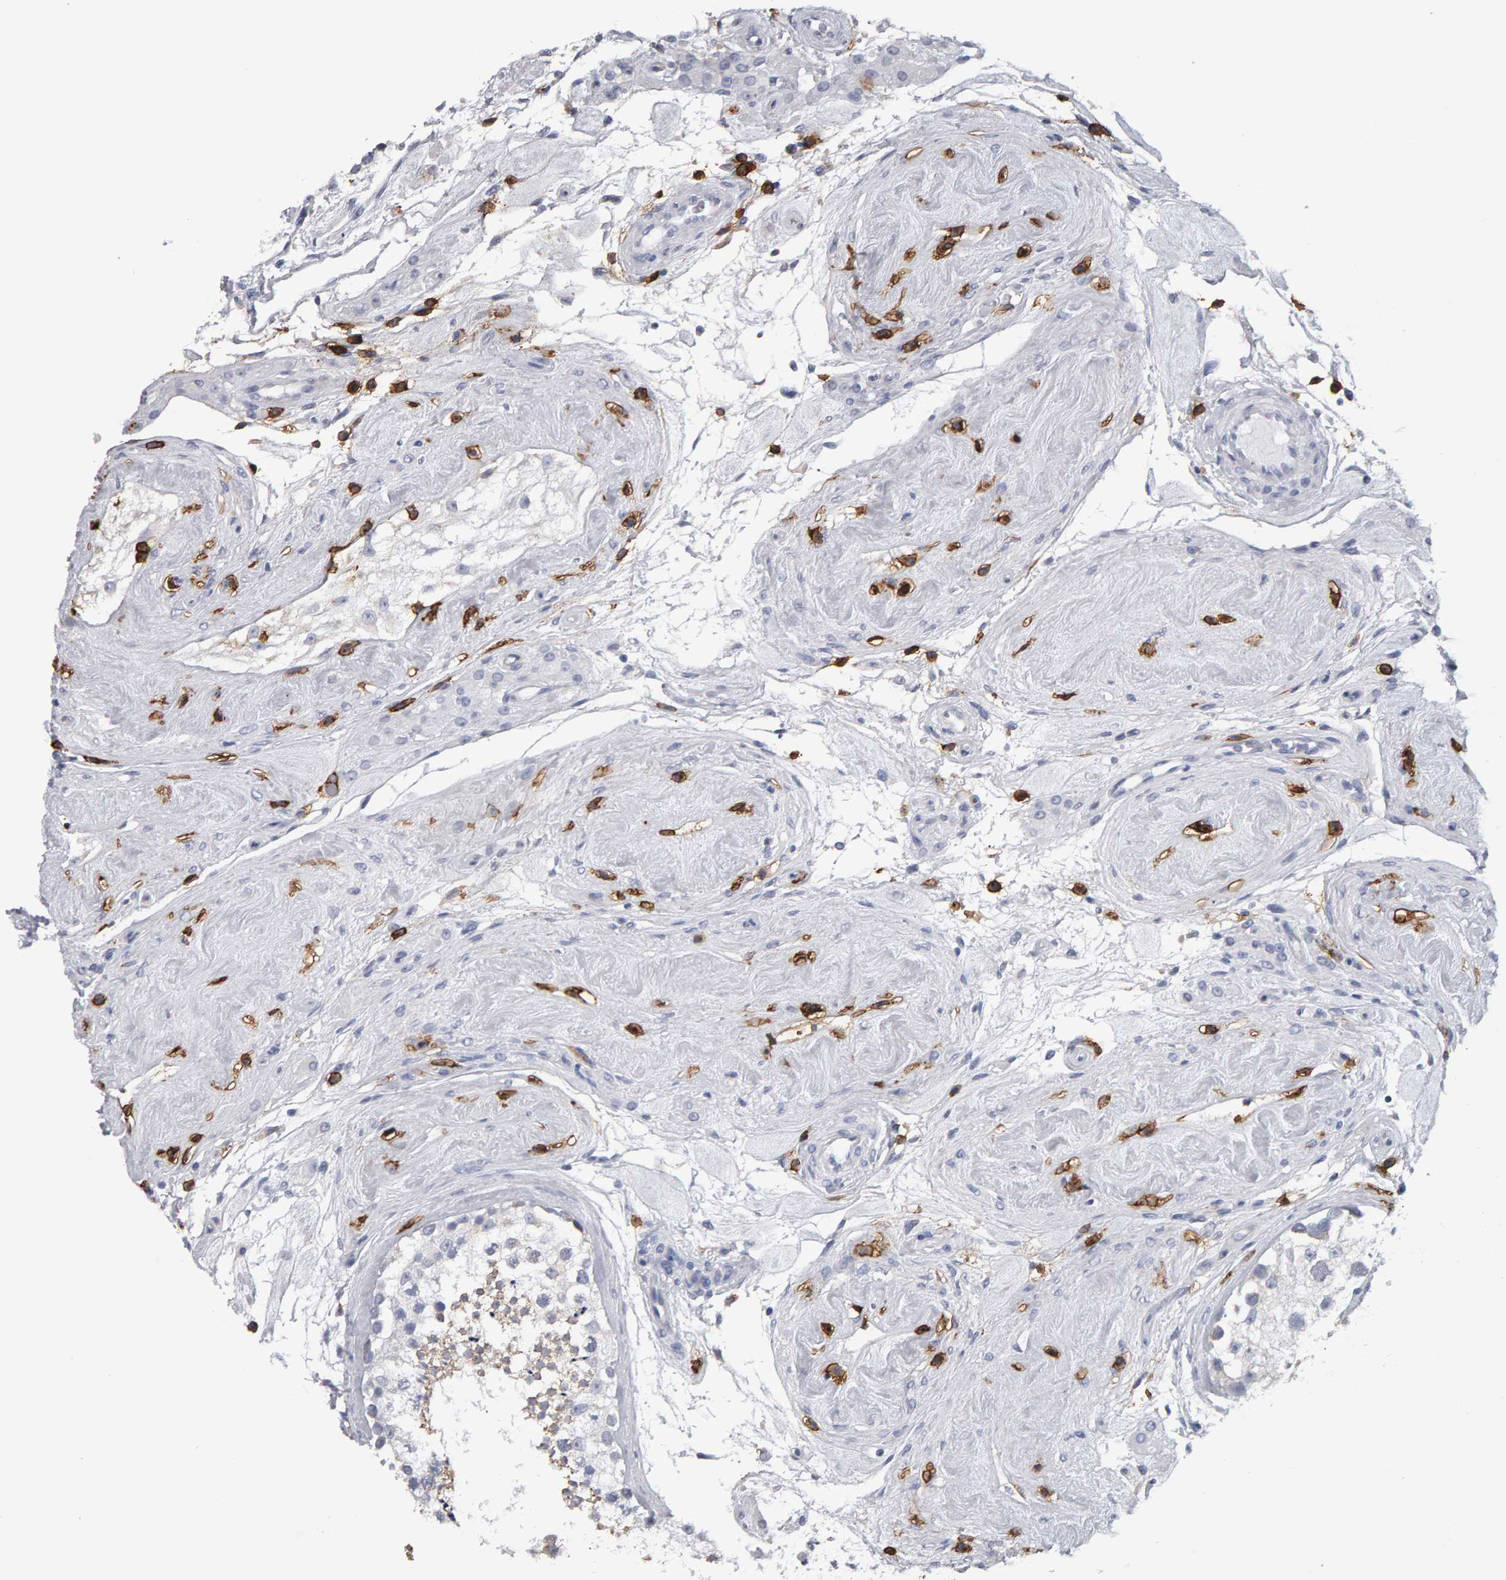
{"staining": {"intensity": "weak", "quantity": "<25%", "location": "cytoplasmic/membranous"}, "tissue": "testis", "cell_type": "Cells in seminiferous ducts", "image_type": "normal", "snomed": [{"axis": "morphology", "description": "Normal tissue, NOS"}, {"axis": "topography", "description": "Testis"}], "caption": "DAB immunohistochemical staining of normal testis reveals no significant staining in cells in seminiferous ducts.", "gene": "CD38", "patient": {"sex": "male", "age": 46}}